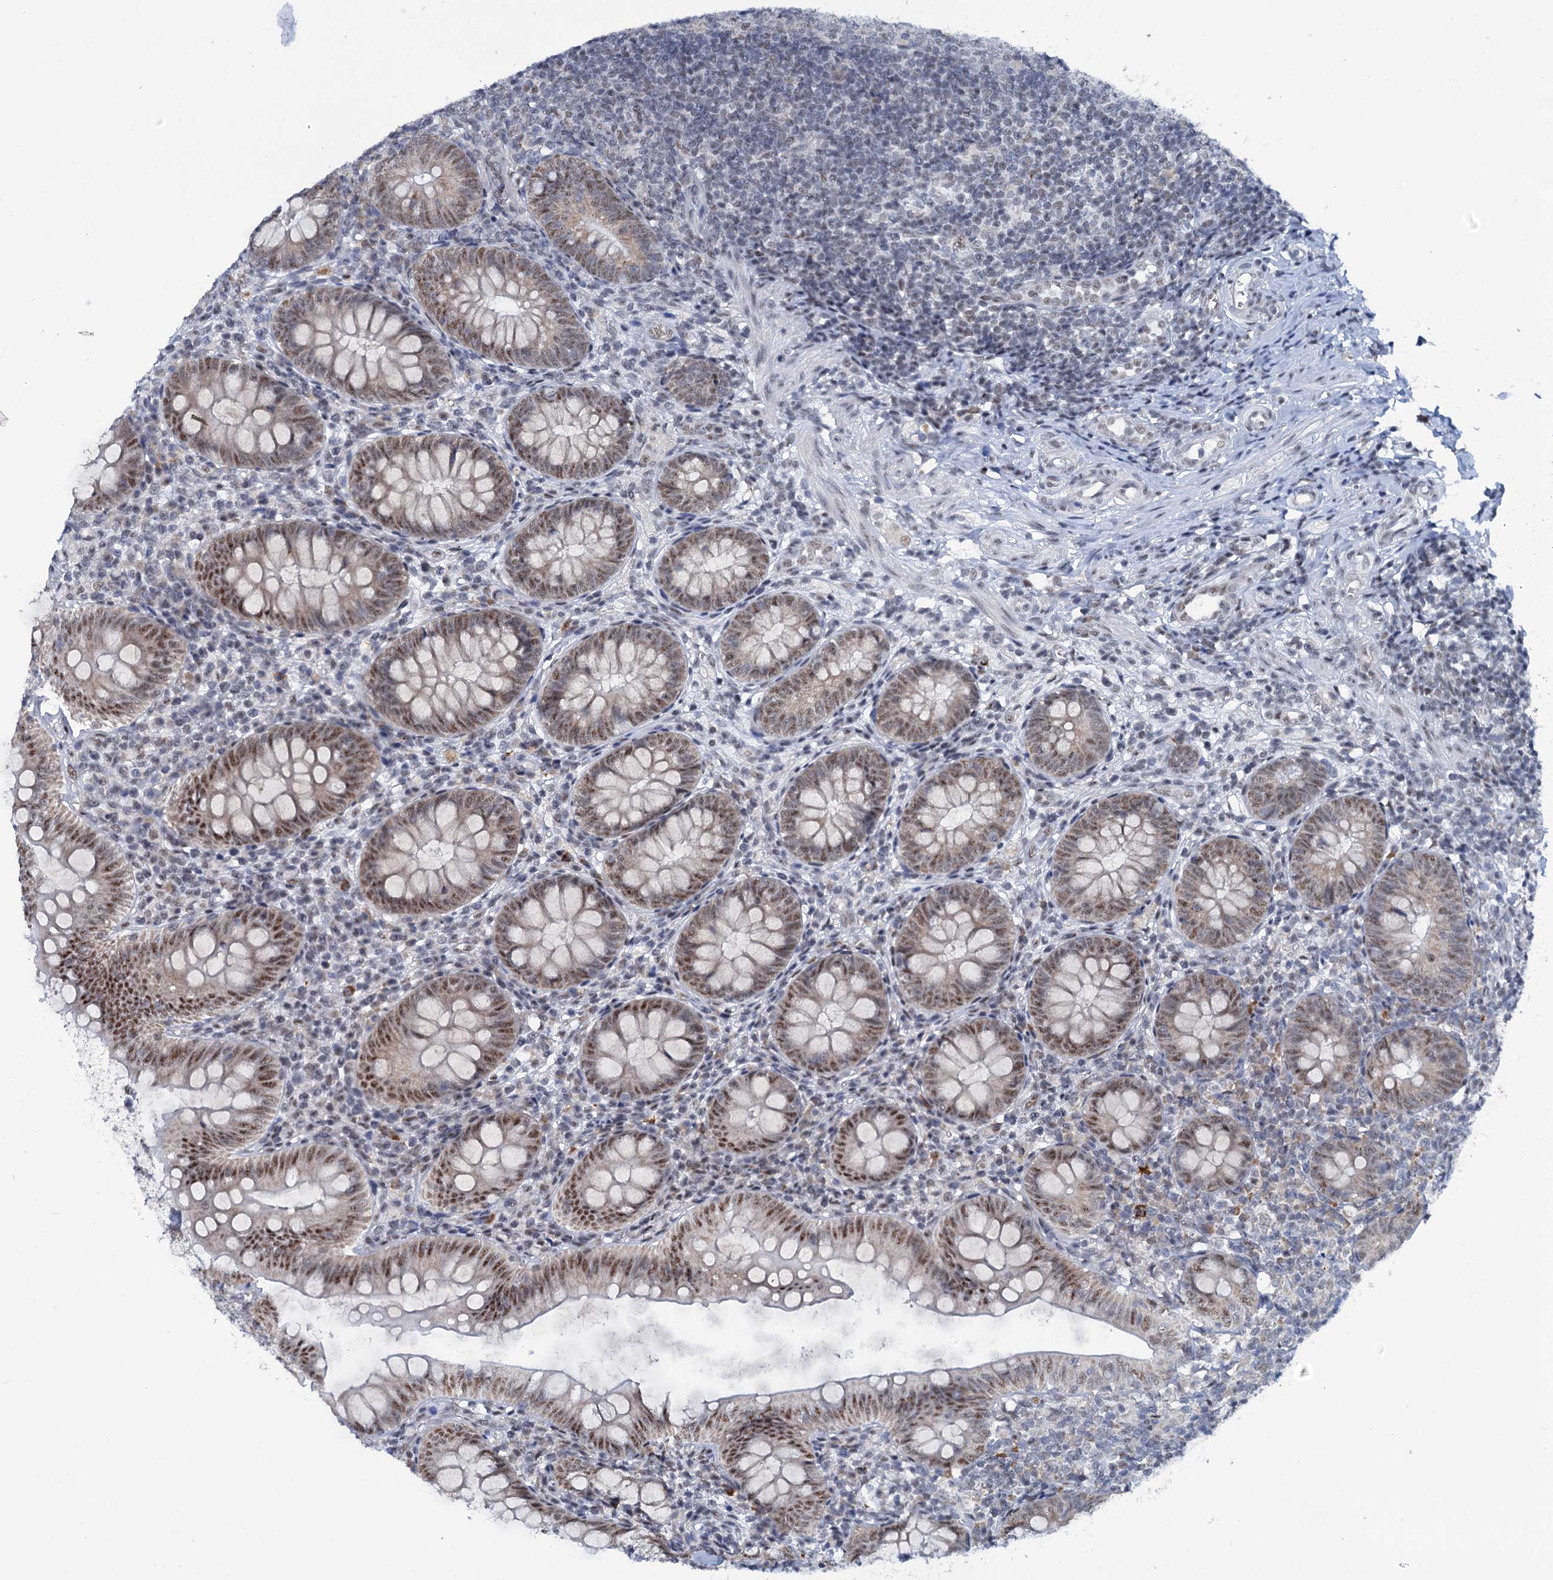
{"staining": {"intensity": "moderate", "quantity": ">75%", "location": "nuclear"}, "tissue": "appendix", "cell_type": "Glandular cells", "image_type": "normal", "snomed": [{"axis": "morphology", "description": "Normal tissue, NOS"}, {"axis": "topography", "description": "Appendix"}], "caption": "Immunohistochemistry (IHC) micrograph of unremarkable human appendix stained for a protein (brown), which exhibits medium levels of moderate nuclear staining in approximately >75% of glandular cells.", "gene": "SREK1", "patient": {"sex": "male", "age": 14}}